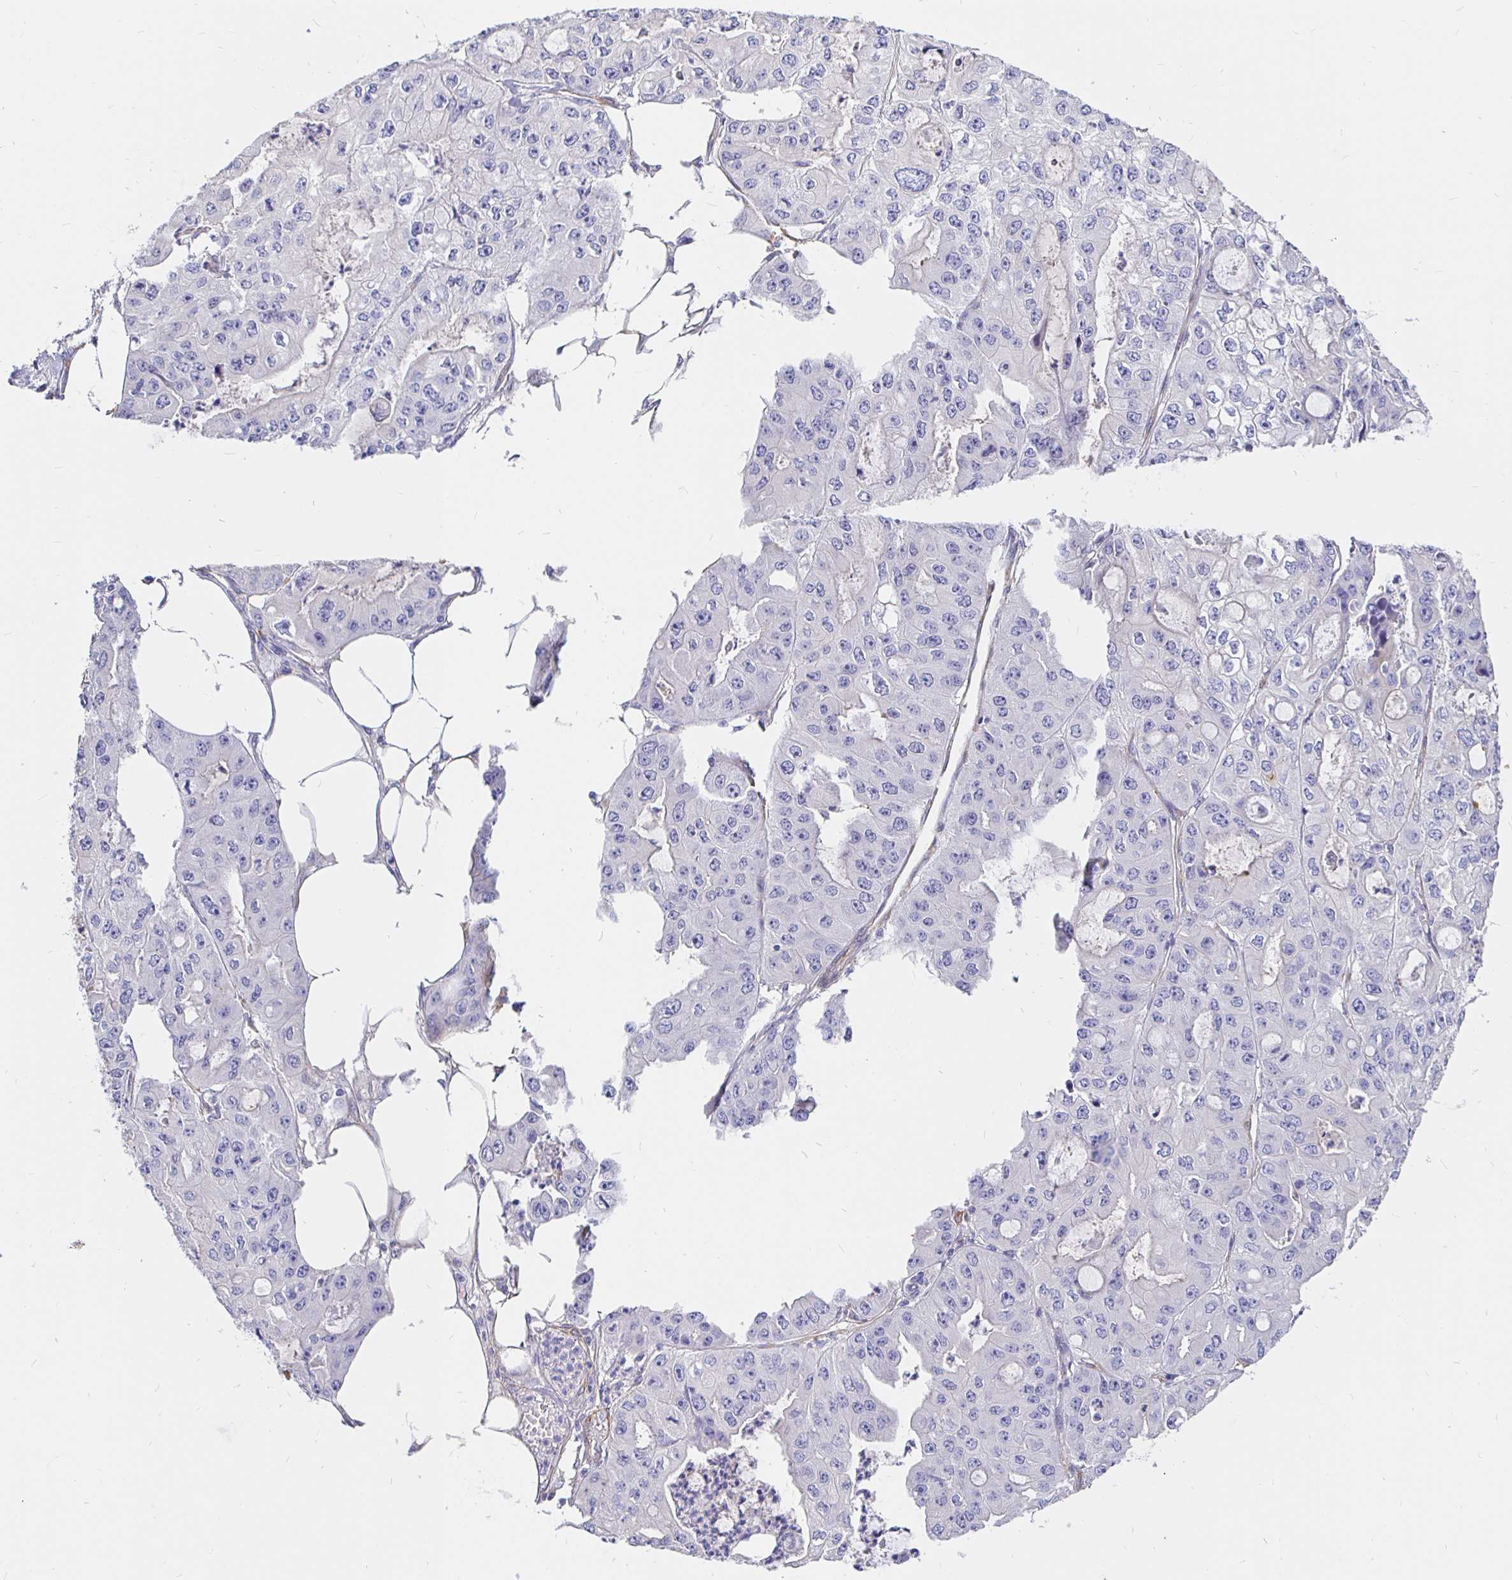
{"staining": {"intensity": "negative", "quantity": "none", "location": "none"}, "tissue": "ovarian cancer", "cell_type": "Tumor cells", "image_type": "cancer", "snomed": [{"axis": "morphology", "description": "Cystadenocarcinoma, serous, NOS"}, {"axis": "topography", "description": "Ovary"}], "caption": "Ovarian cancer (serous cystadenocarcinoma) was stained to show a protein in brown. There is no significant staining in tumor cells.", "gene": "PALM2AKAP2", "patient": {"sex": "female", "age": 56}}